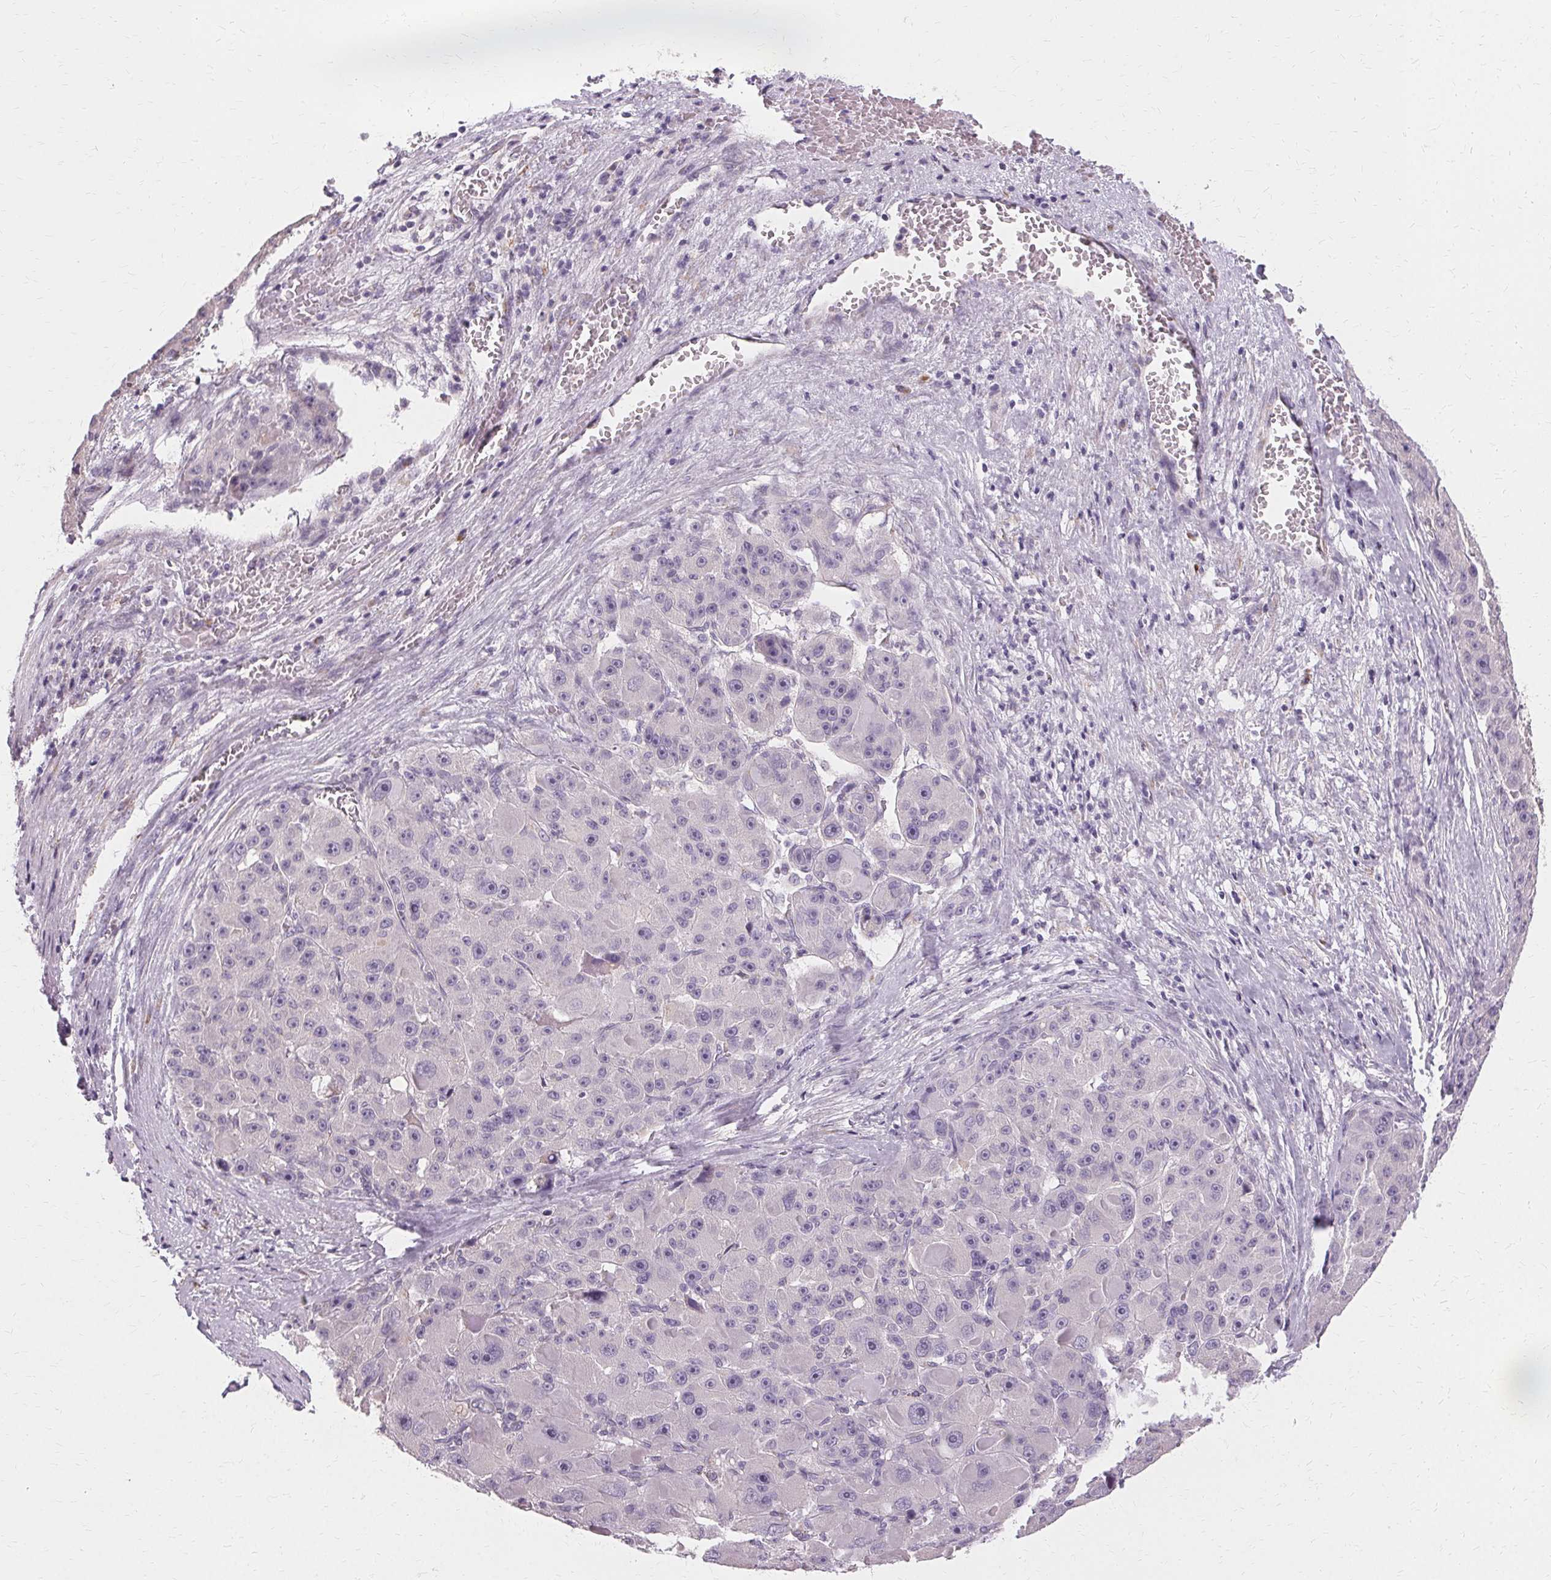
{"staining": {"intensity": "negative", "quantity": "none", "location": "none"}, "tissue": "liver cancer", "cell_type": "Tumor cells", "image_type": "cancer", "snomed": [{"axis": "morphology", "description": "Carcinoma, Hepatocellular, NOS"}, {"axis": "topography", "description": "Liver"}], "caption": "Tumor cells are negative for protein expression in human hepatocellular carcinoma (liver). Brightfield microscopy of IHC stained with DAB (brown) and hematoxylin (blue), captured at high magnification.", "gene": "FCRL3", "patient": {"sex": "male", "age": 76}}